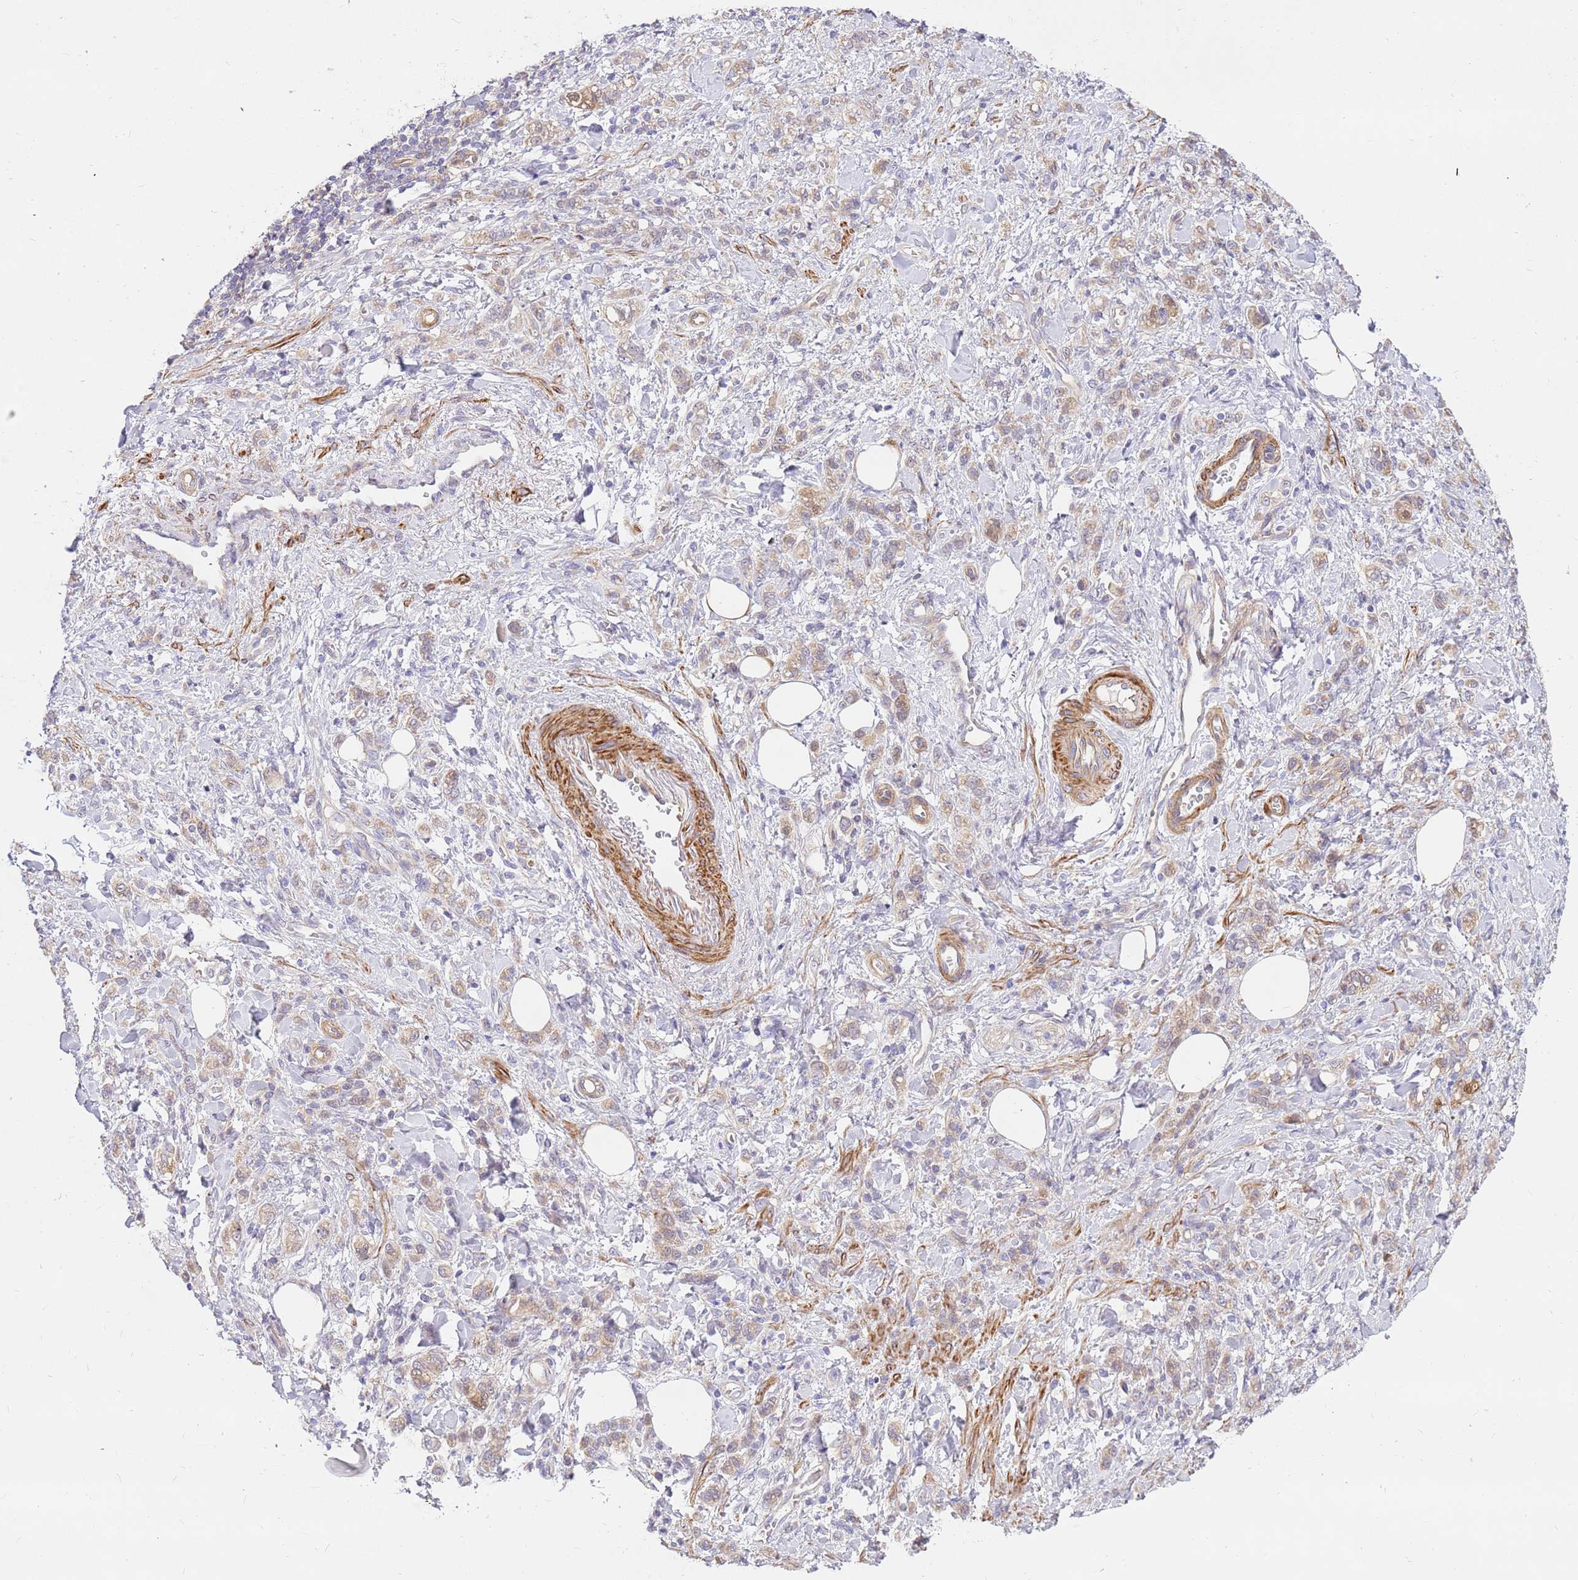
{"staining": {"intensity": "weak", "quantity": ">75%", "location": "cytoplasmic/membranous"}, "tissue": "stomach cancer", "cell_type": "Tumor cells", "image_type": "cancer", "snomed": [{"axis": "morphology", "description": "Adenocarcinoma, NOS"}, {"axis": "topography", "description": "Stomach"}], "caption": "Immunohistochemical staining of human adenocarcinoma (stomach) reveals low levels of weak cytoplasmic/membranous protein positivity in about >75% of tumor cells.", "gene": "MVD", "patient": {"sex": "male", "age": 77}}